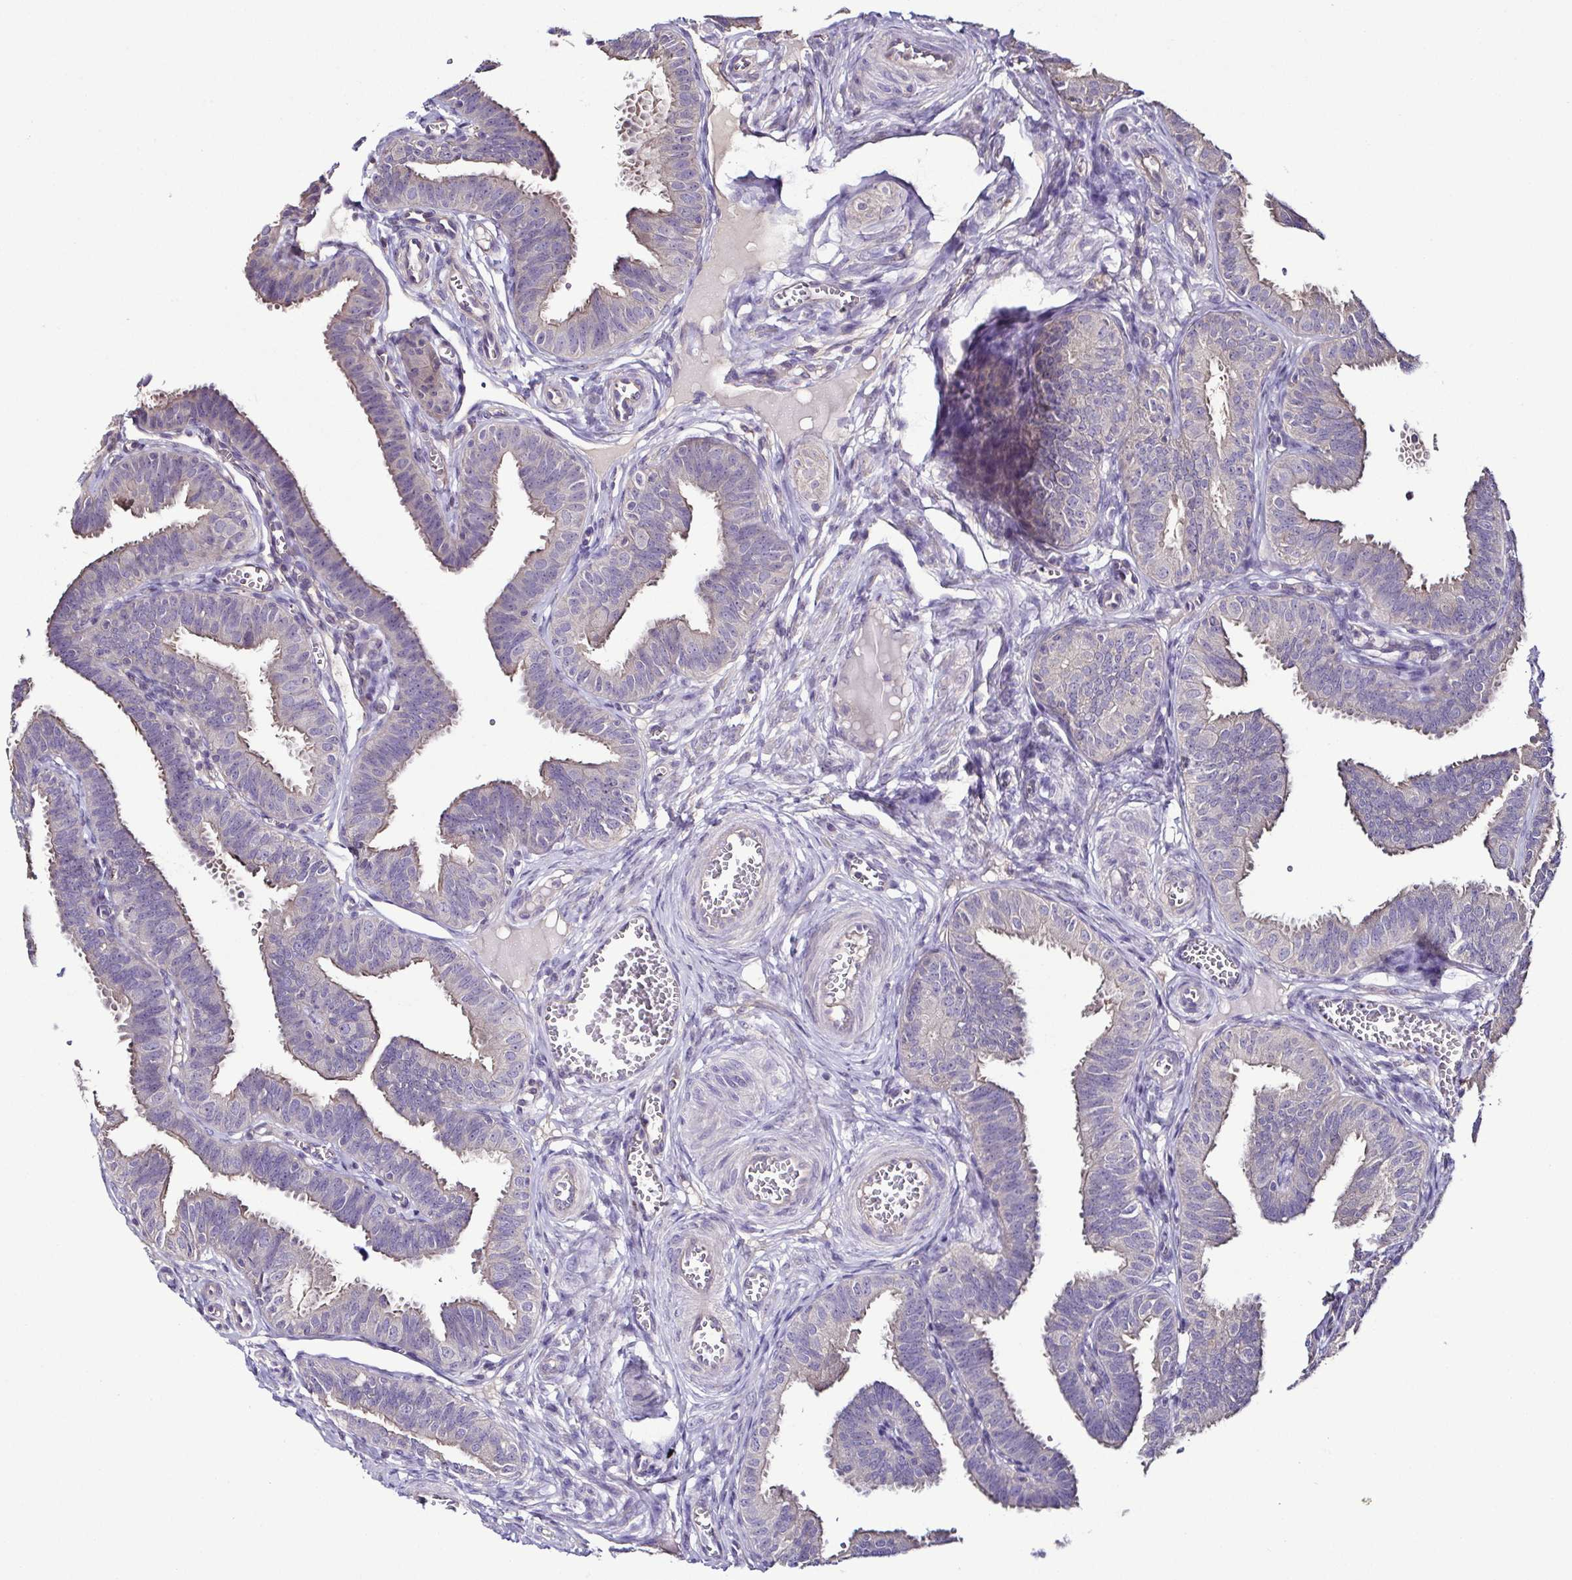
{"staining": {"intensity": "weak", "quantity": "<25%", "location": "cytoplasmic/membranous"}, "tissue": "fallopian tube", "cell_type": "Glandular cells", "image_type": "normal", "snomed": [{"axis": "morphology", "description": "Normal tissue, NOS"}, {"axis": "topography", "description": "Fallopian tube"}], "caption": "Immunohistochemistry of benign human fallopian tube reveals no staining in glandular cells. (DAB (3,3'-diaminobenzidine) IHC visualized using brightfield microscopy, high magnification).", "gene": "LMOD2", "patient": {"sex": "female", "age": 25}}